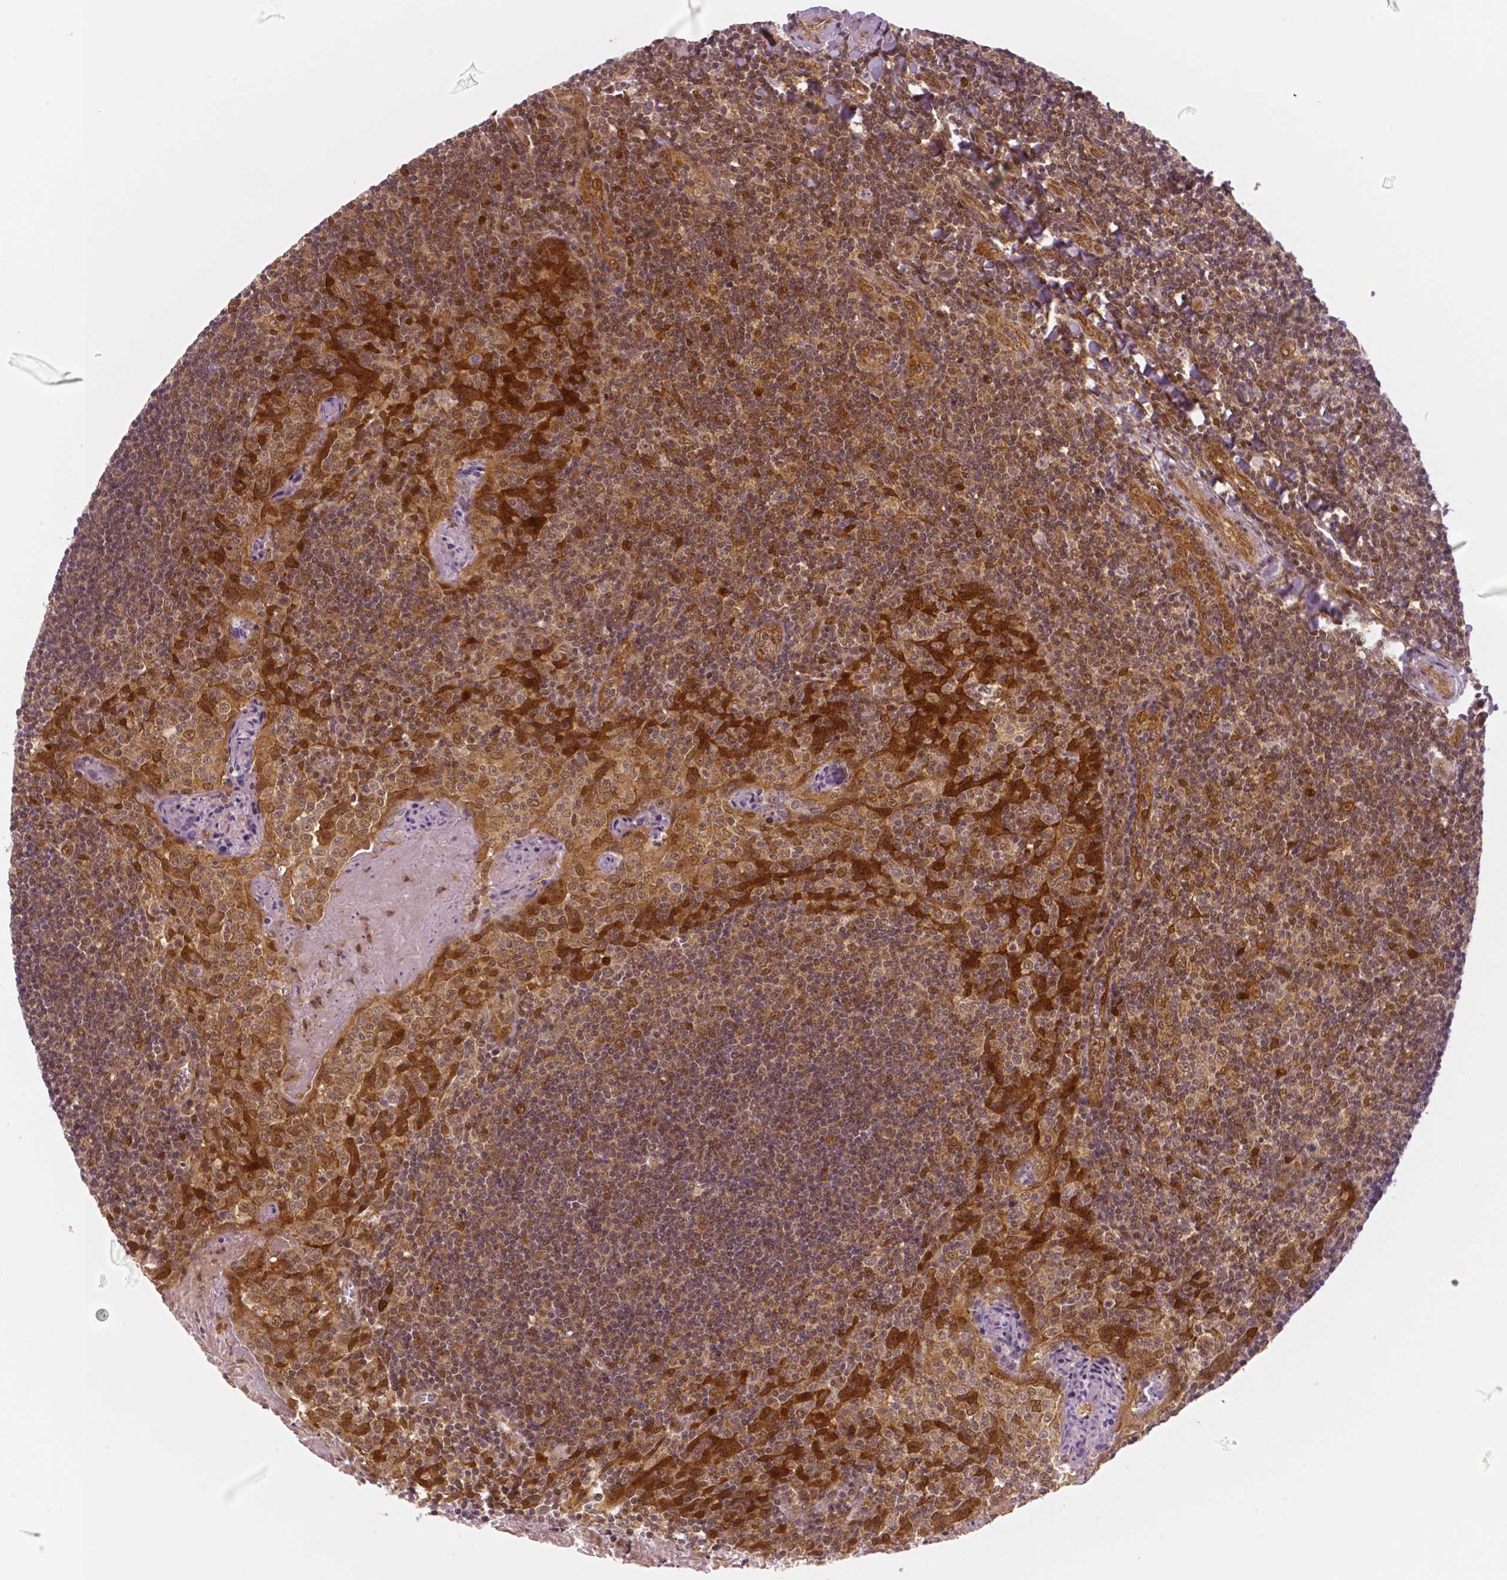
{"staining": {"intensity": "moderate", "quantity": ">75%", "location": "cytoplasmic/membranous,nuclear"}, "tissue": "tonsil", "cell_type": "Germinal center cells", "image_type": "normal", "snomed": [{"axis": "morphology", "description": "Normal tissue, NOS"}, {"axis": "morphology", "description": "Inflammation, NOS"}, {"axis": "topography", "description": "Tonsil"}], "caption": "Approximately >75% of germinal center cells in normal tonsil display moderate cytoplasmic/membranous,nuclear protein expression as visualized by brown immunohistochemical staining.", "gene": "STAT3", "patient": {"sex": "female", "age": 31}}